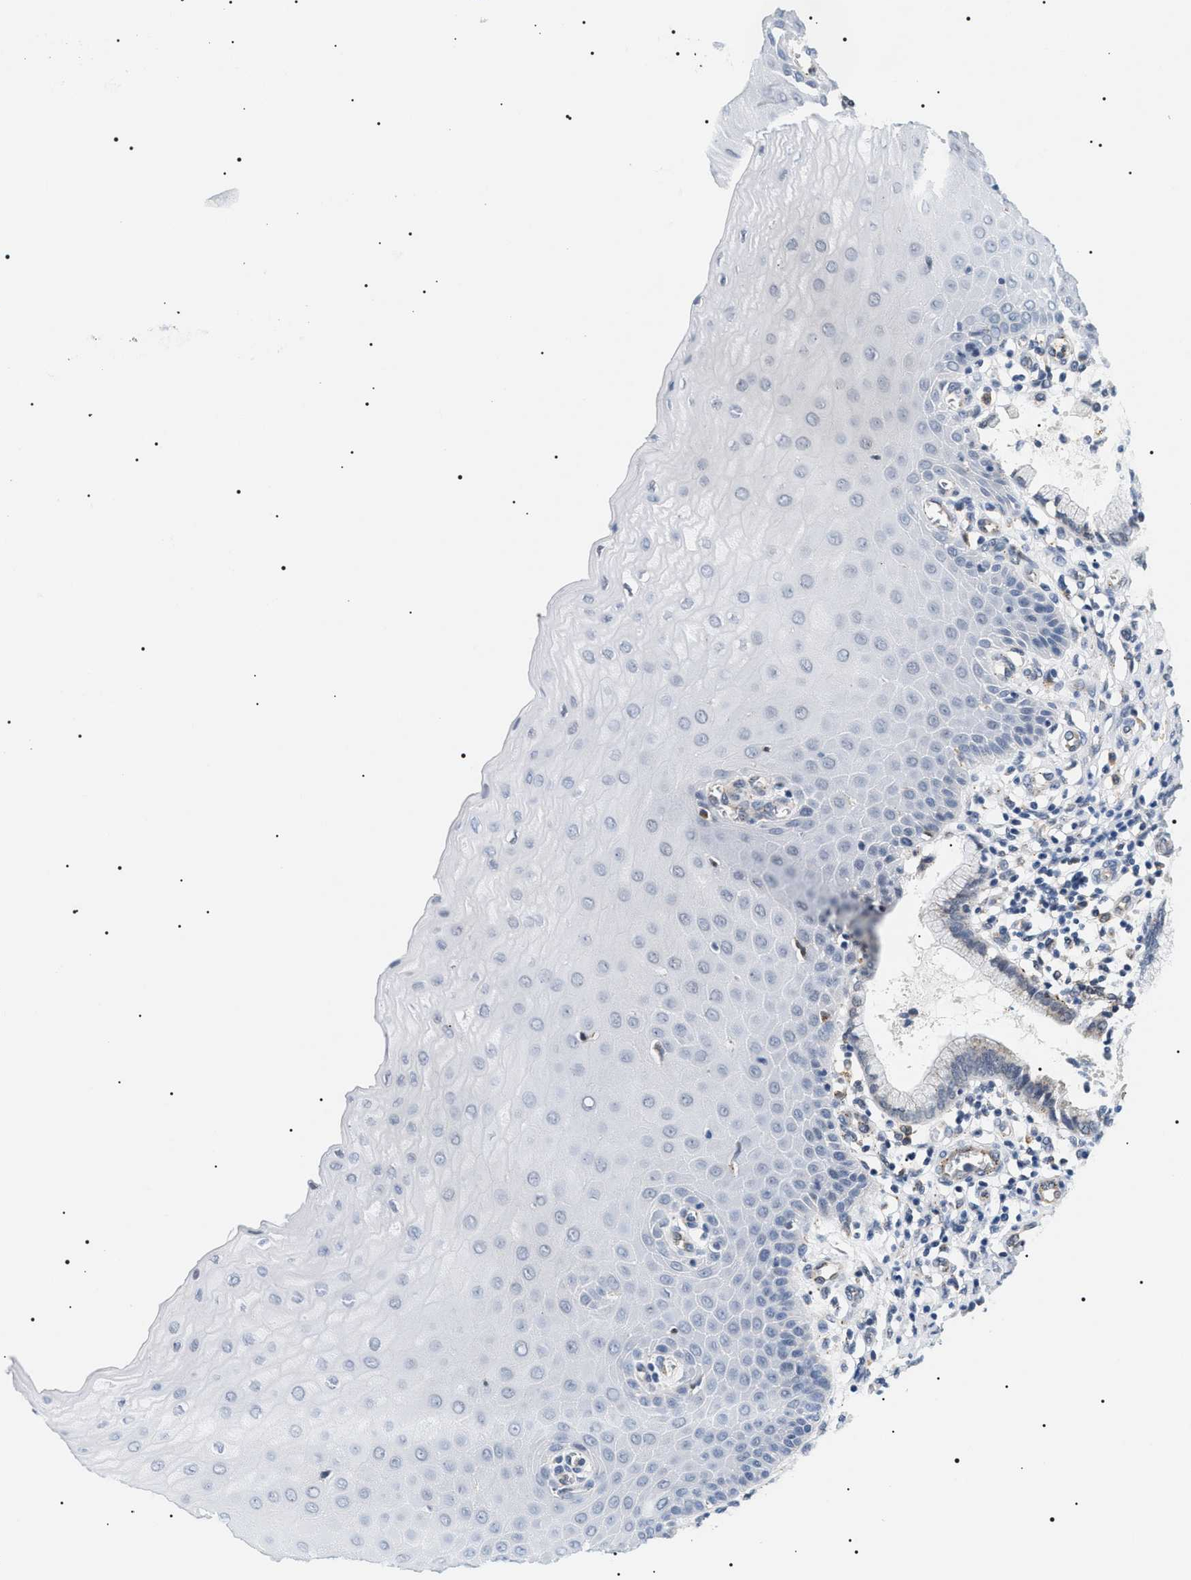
{"staining": {"intensity": "negative", "quantity": "none", "location": "none"}, "tissue": "cervix", "cell_type": "Glandular cells", "image_type": "normal", "snomed": [{"axis": "morphology", "description": "Normal tissue, NOS"}, {"axis": "topography", "description": "Cervix"}], "caption": "Unremarkable cervix was stained to show a protein in brown. There is no significant positivity in glandular cells.", "gene": "HSD17B11", "patient": {"sex": "female", "age": 55}}